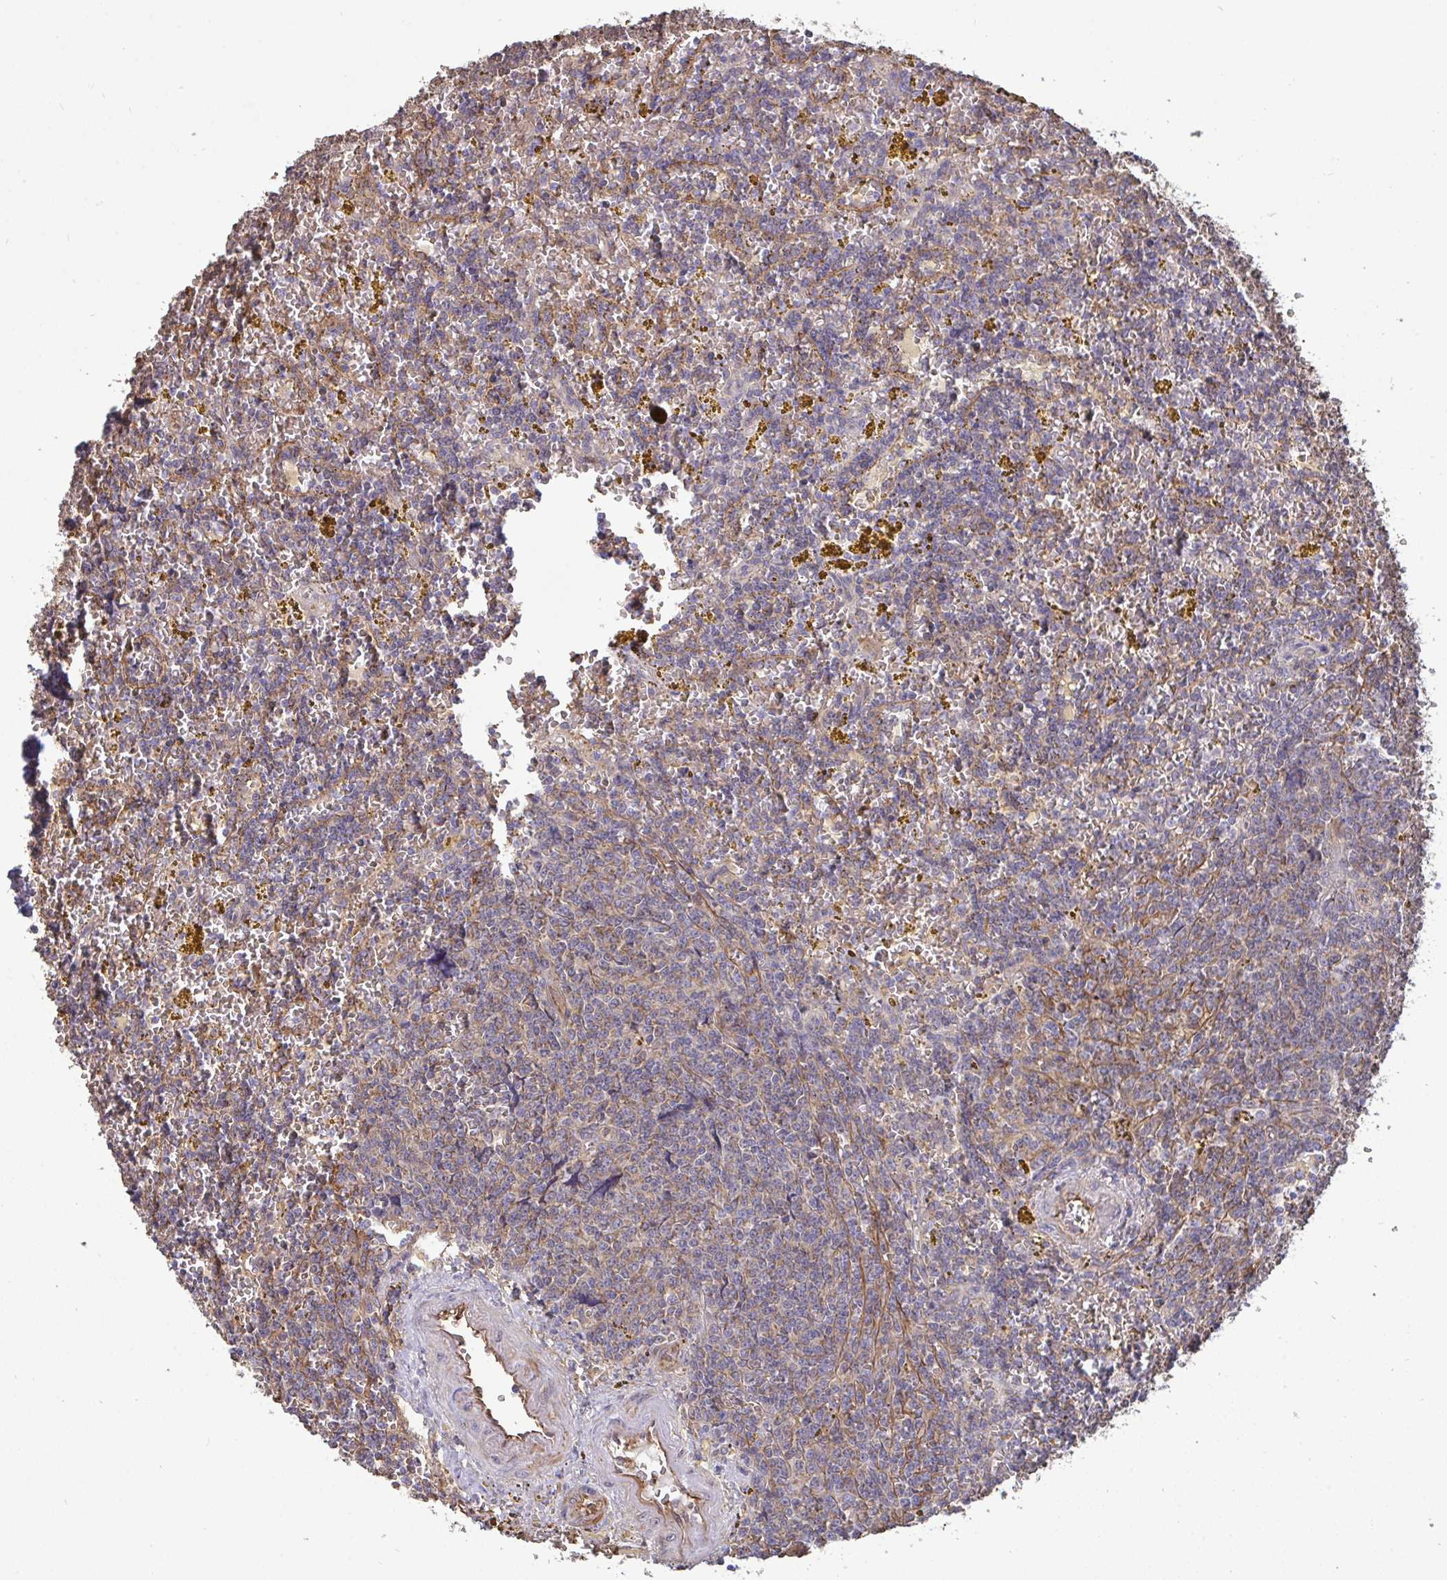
{"staining": {"intensity": "weak", "quantity": "25%-75%", "location": "cytoplasmic/membranous"}, "tissue": "lymphoma", "cell_type": "Tumor cells", "image_type": "cancer", "snomed": [{"axis": "morphology", "description": "Malignant lymphoma, non-Hodgkin's type, Low grade"}, {"axis": "topography", "description": "Spleen"}, {"axis": "topography", "description": "Lymph node"}], "caption": "High-power microscopy captured an immunohistochemistry (IHC) histopathology image of malignant lymphoma, non-Hodgkin's type (low-grade), revealing weak cytoplasmic/membranous positivity in about 25%-75% of tumor cells.", "gene": "ISCU", "patient": {"sex": "female", "age": 66}}